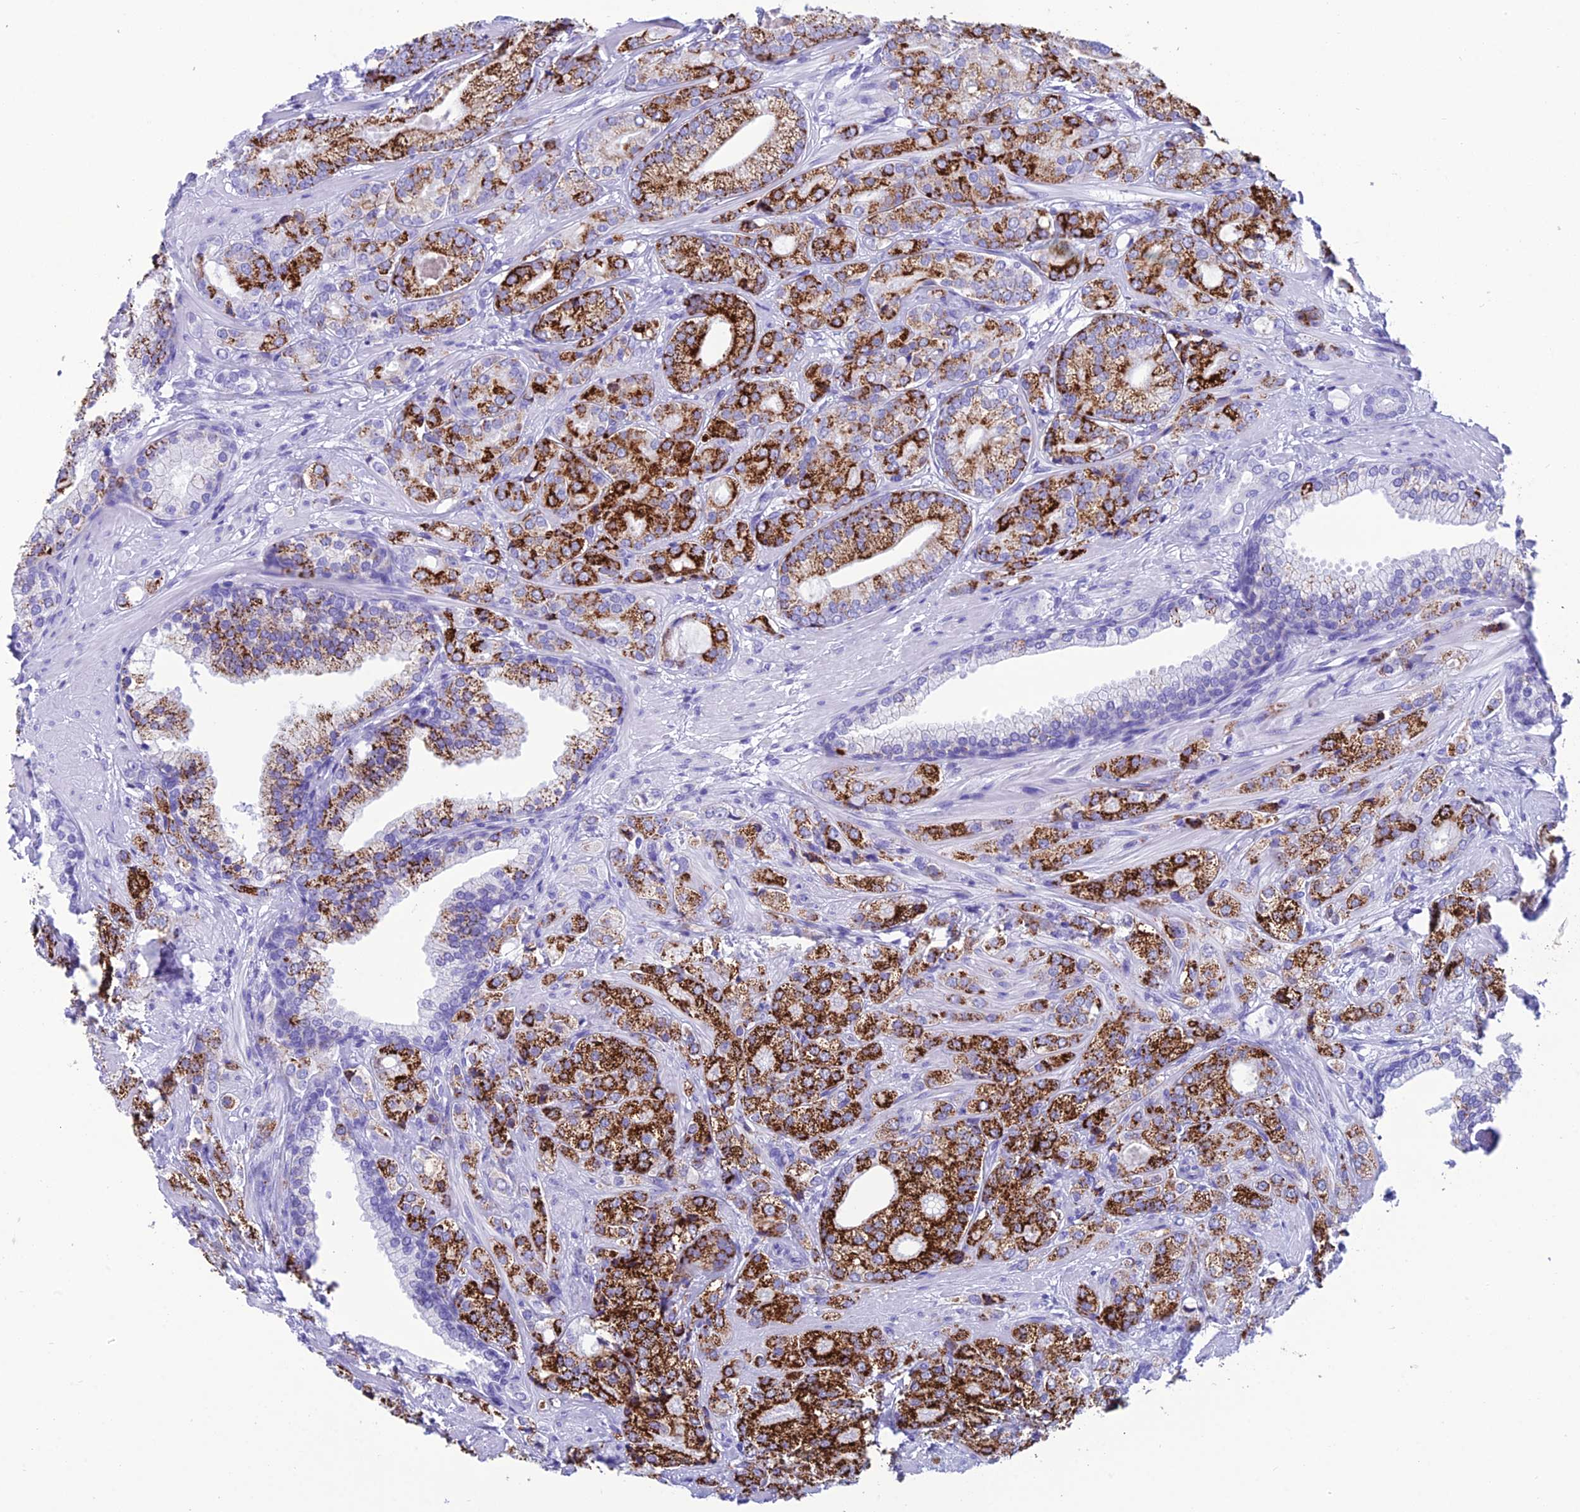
{"staining": {"intensity": "strong", "quantity": ">75%", "location": "cytoplasmic/membranous"}, "tissue": "prostate cancer", "cell_type": "Tumor cells", "image_type": "cancer", "snomed": [{"axis": "morphology", "description": "Adenocarcinoma, High grade"}, {"axis": "topography", "description": "Prostate"}], "caption": "High-grade adenocarcinoma (prostate) stained with a protein marker displays strong staining in tumor cells.", "gene": "TRAM1L1", "patient": {"sex": "male", "age": 60}}